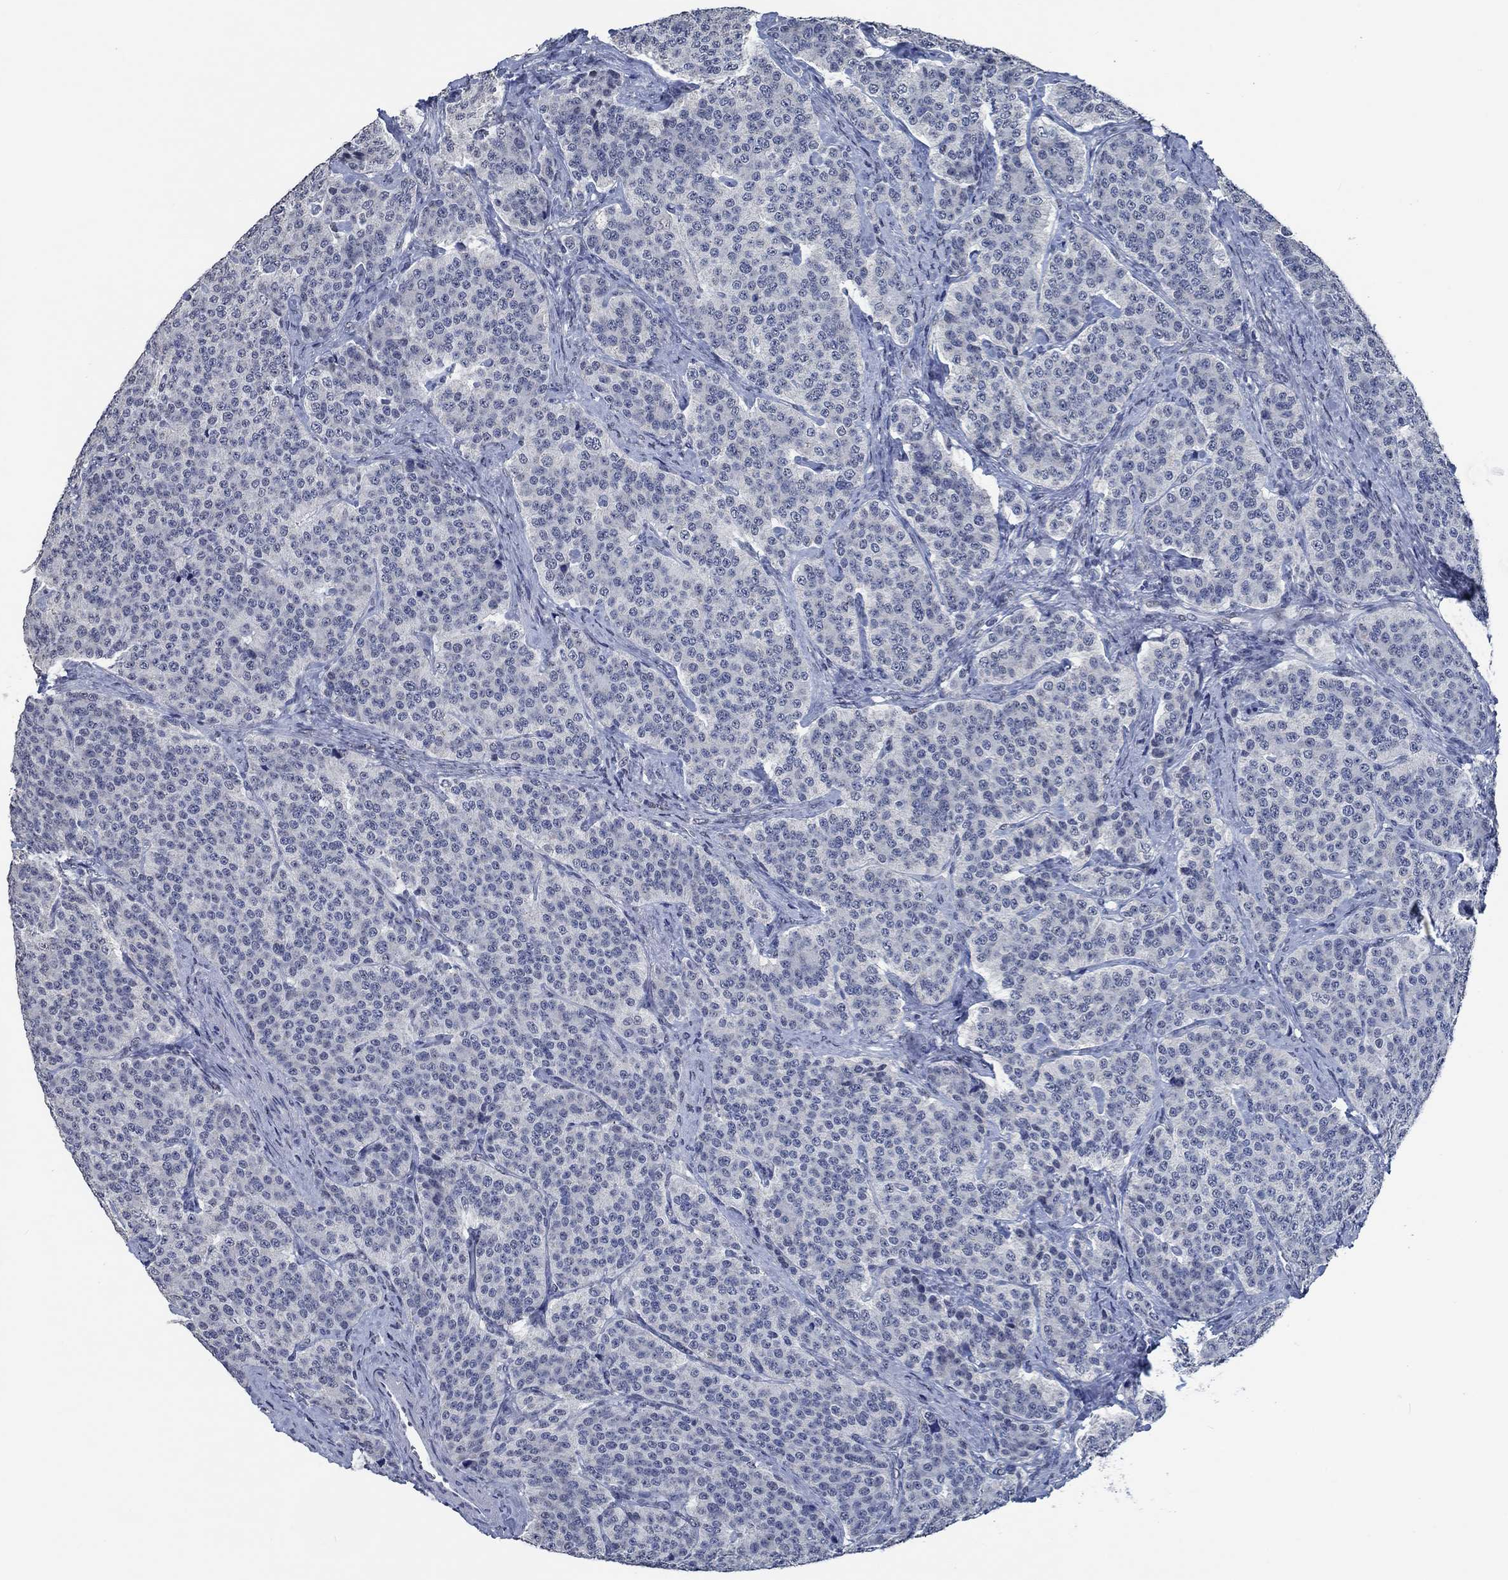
{"staining": {"intensity": "negative", "quantity": "none", "location": "none"}, "tissue": "carcinoid", "cell_type": "Tumor cells", "image_type": "cancer", "snomed": [{"axis": "morphology", "description": "Carcinoid, malignant, NOS"}, {"axis": "topography", "description": "Small intestine"}], "caption": "An immunohistochemistry micrograph of carcinoid is shown. There is no staining in tumor cells of carcinoid.", "gene": "OBSCN", "patient": {"sex": "female", "age": 58}}